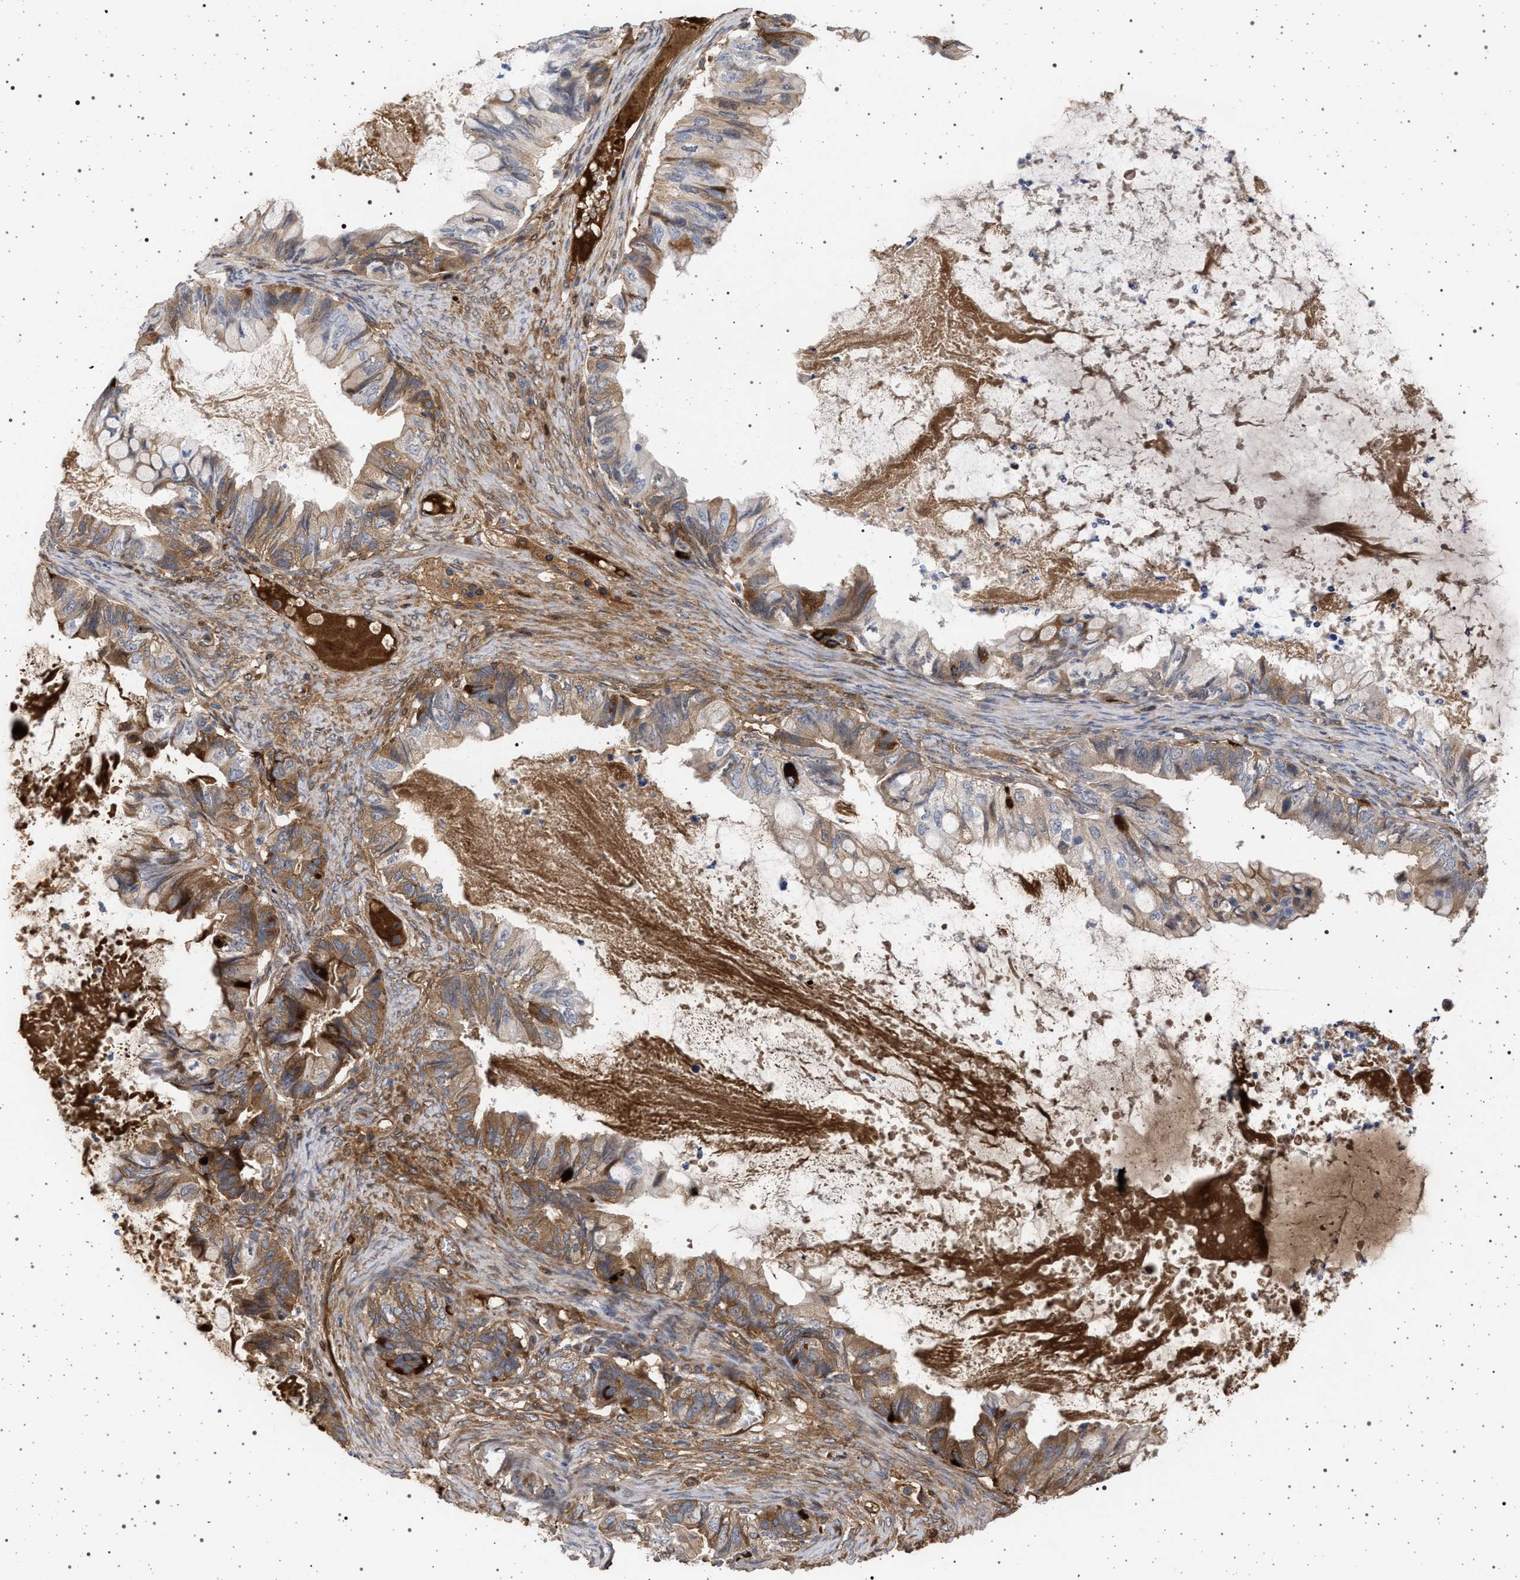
{"staining": {"intensity": "moderate", "quantity": "25%-75%", "location": "cytoplasmic/membranous"}, "tissue": "ovarian cancer", "cell_type": "Tumor cells", "image_type": "cancer", "snomed": [{"axis": "morphology", "description": "Cystadenocarcinoma, mucinous, NOS"}, {"axis": "topography", "description": "Ovary"}], "caption": "Protein staining of mucinous cystadenocarcinoma (ovarian) tissue displays moderate cytoplasmic/membranous expression in about 25%-75% of tumor cells. The staining was performed using DAB, with brown indicating positive protein expression. Nuclei are stained blue with hematoxylin.", "gene": "RBM48", "patient": {"sex": "female", "age": 80}}